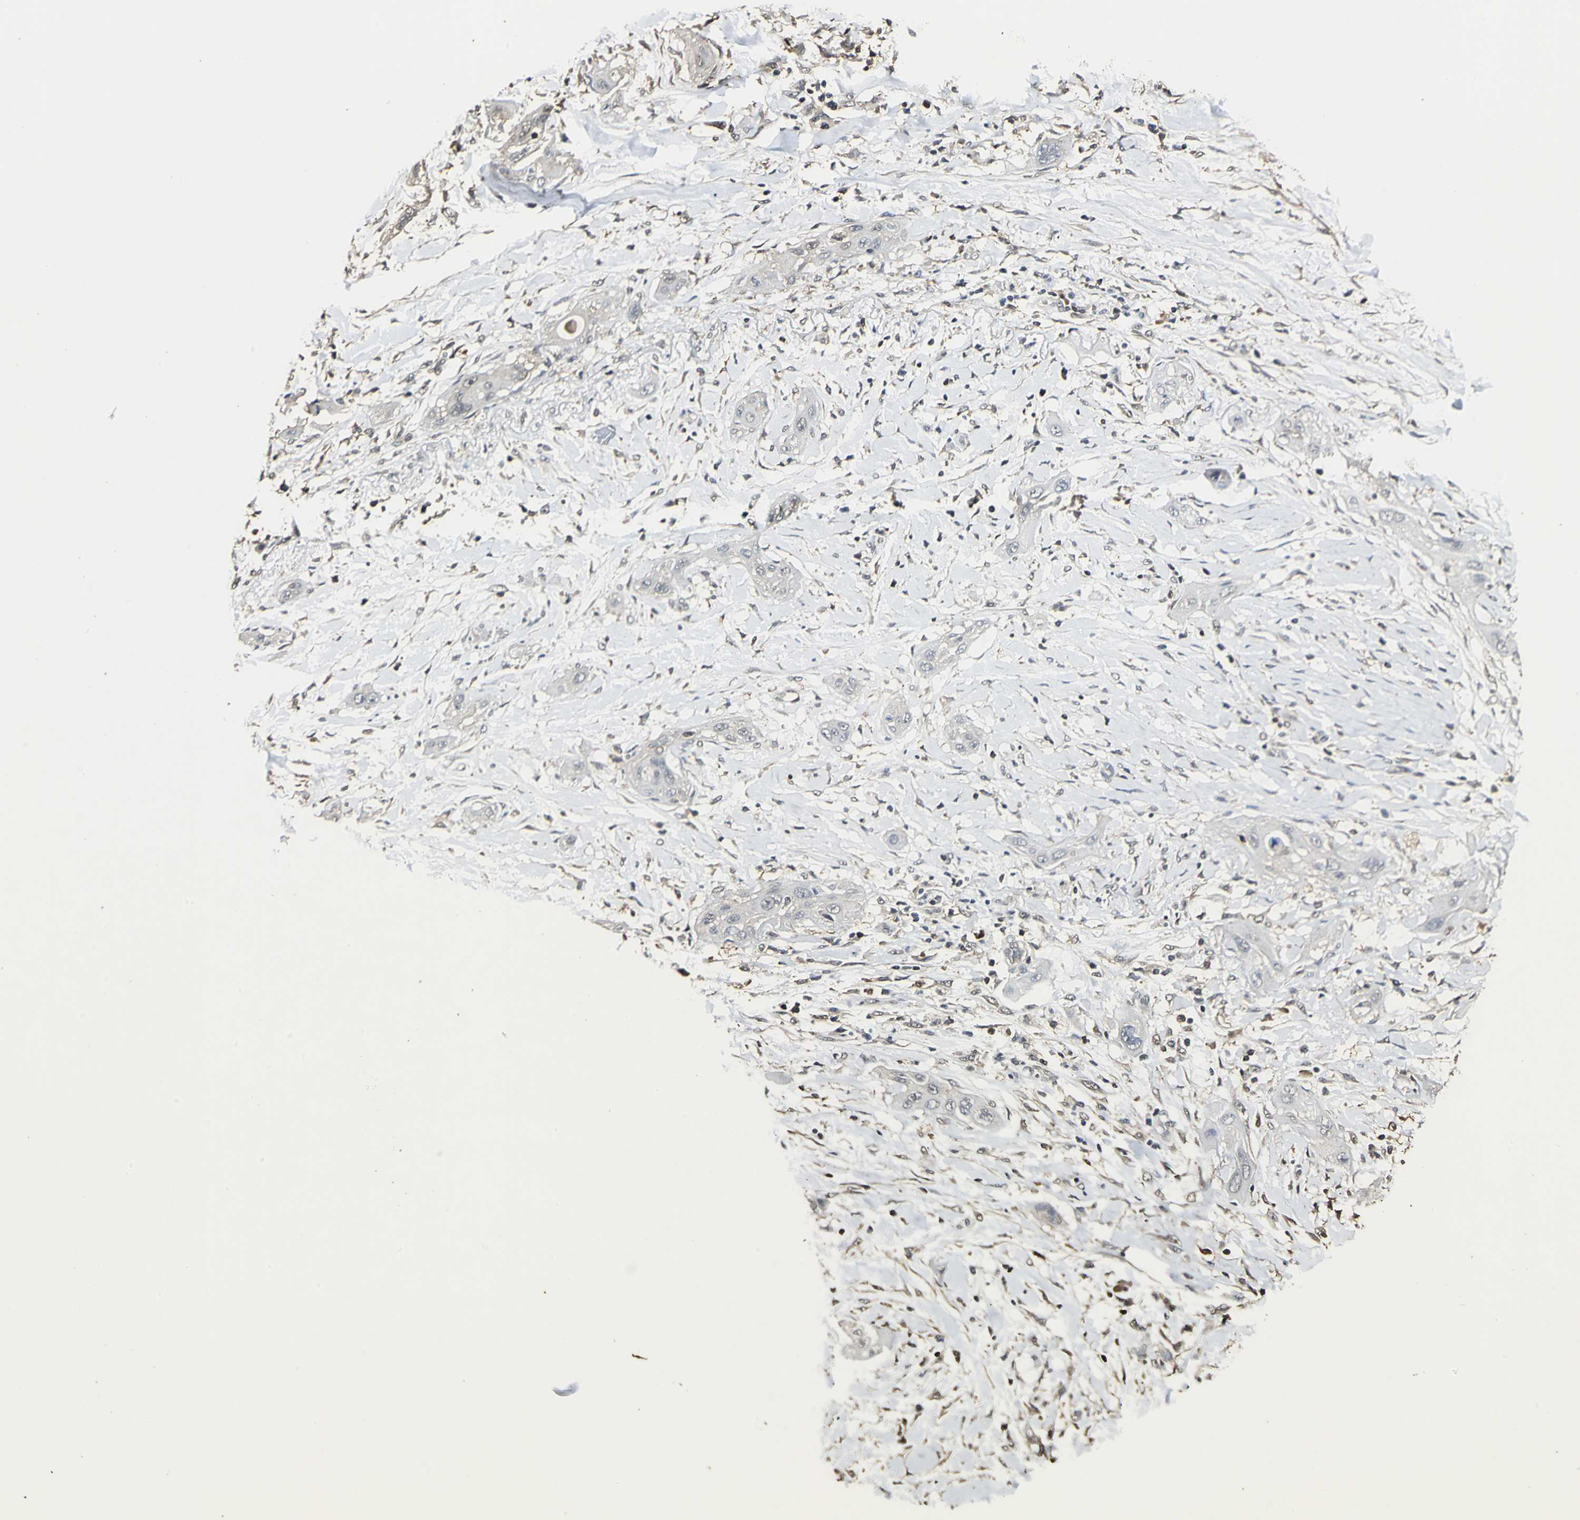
{"staining": {"intensity": "negative", "quantity": "none", "location": "none"}, "tissue": "lung cancer", "cell_type": "Tumor cells", "image_type": "cancer", "snomed": [{"axis": "morphology", "description": "Squamous cell carcinoma, NOS"}, {"axis": "topography", "description": "Lung"}], "caption": "This is a histopathology image of immunohistochemistry (IHC) staining of squamous cell carcinoma (lung), which shows no staining in tumor cells.", "gene": "PARK7", "patient": {"sex": "female", "age": 47}}